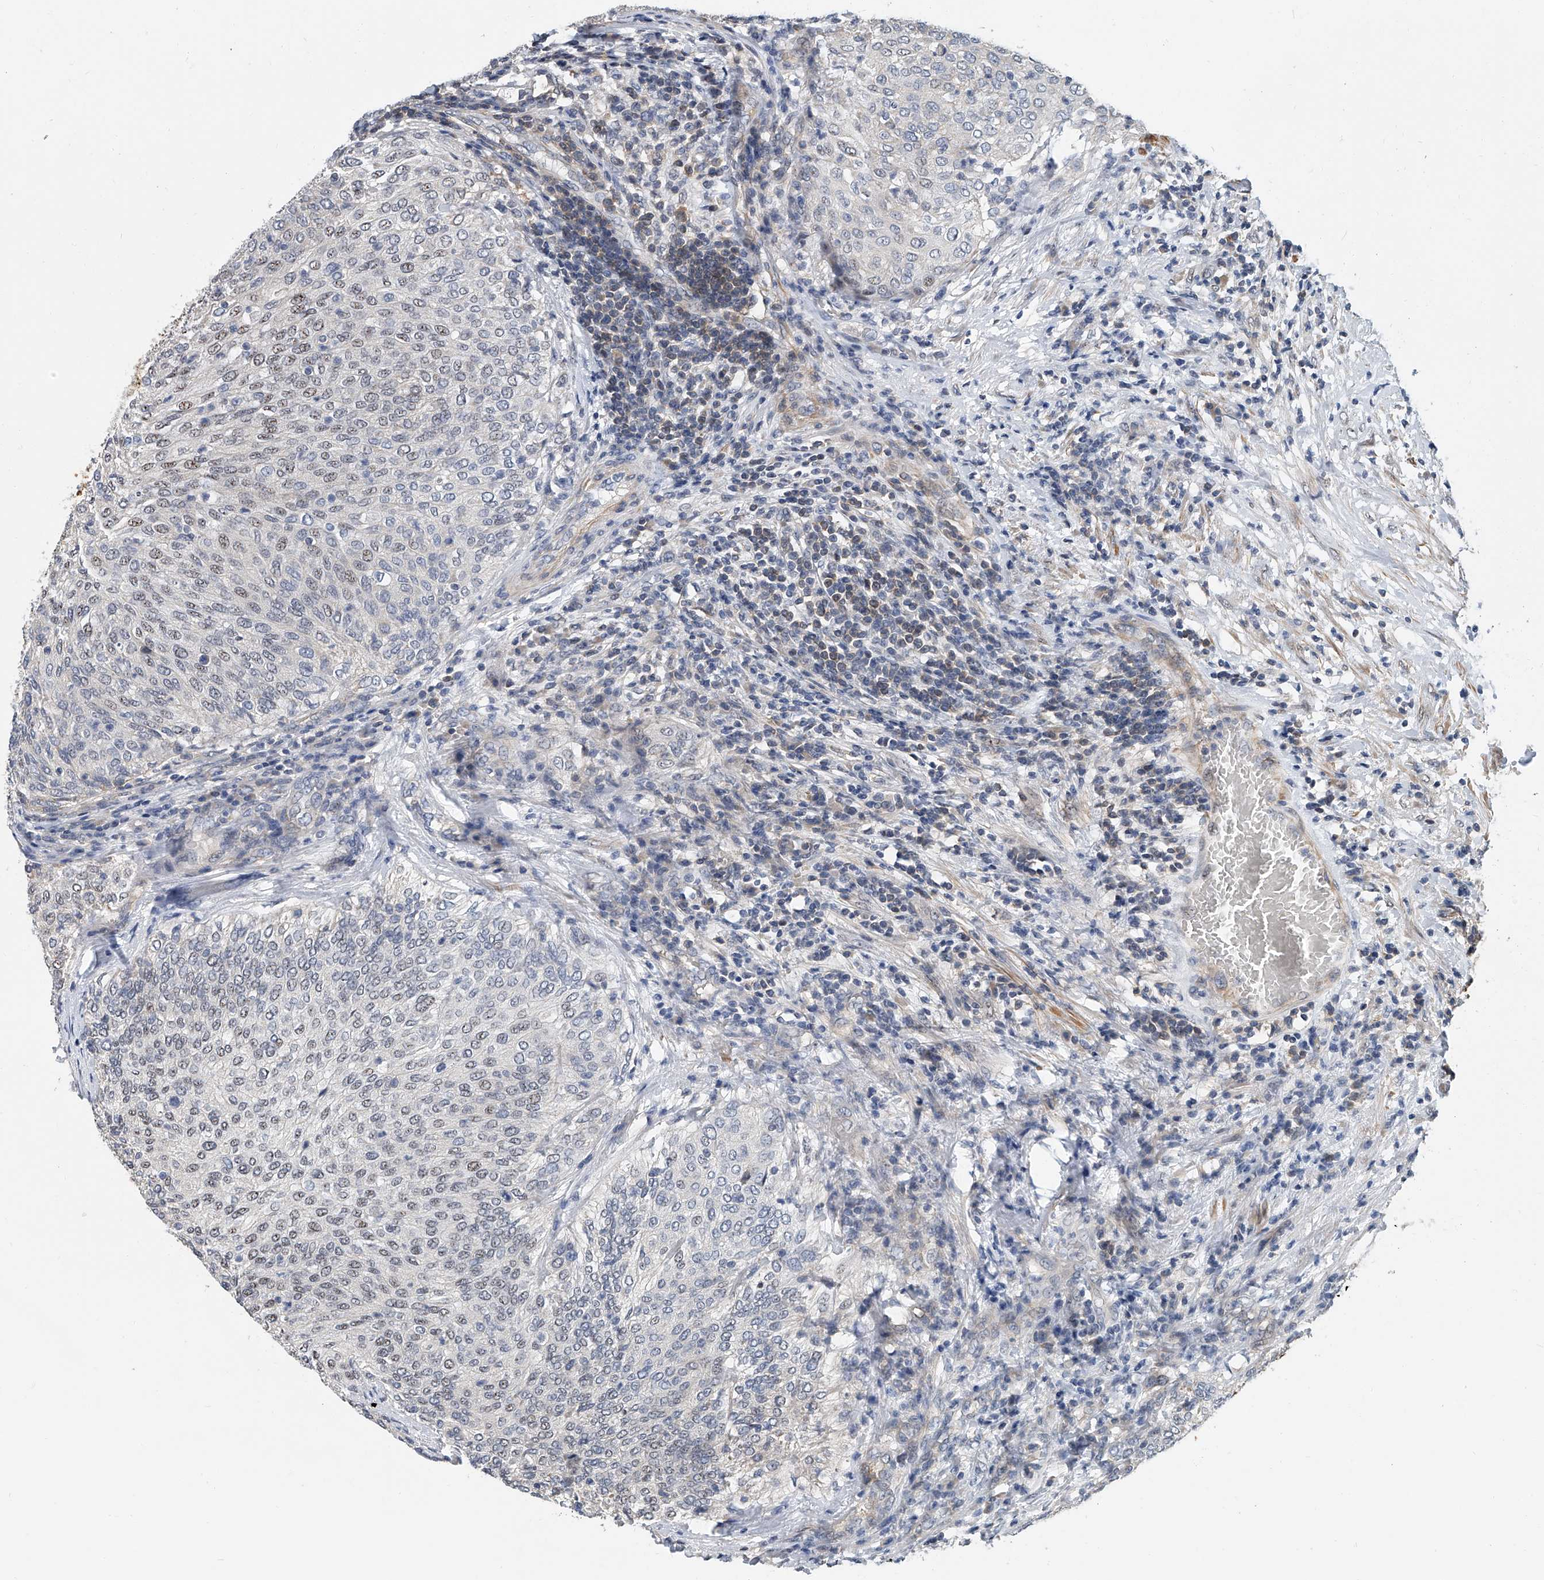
{"staining": {"intensity": "negative", "quantity": "none", "location": "none"}, "tissue": "urothelial cancer", "cell_type": "Tumor cells", "image_type": "cancer", "snomed": [{"axis": "morphology", "description": "Urothelial carcinoma, Low grade"}, {"axis": "topography", "description": "Urinary bladder"}], "caption": "The immunohistochemistry (IHC) image has no significant positivity in tumor cells of urothelial cancer tissue.", "gene": "CD200", "patient": {"sex": "female", "age": 79}}